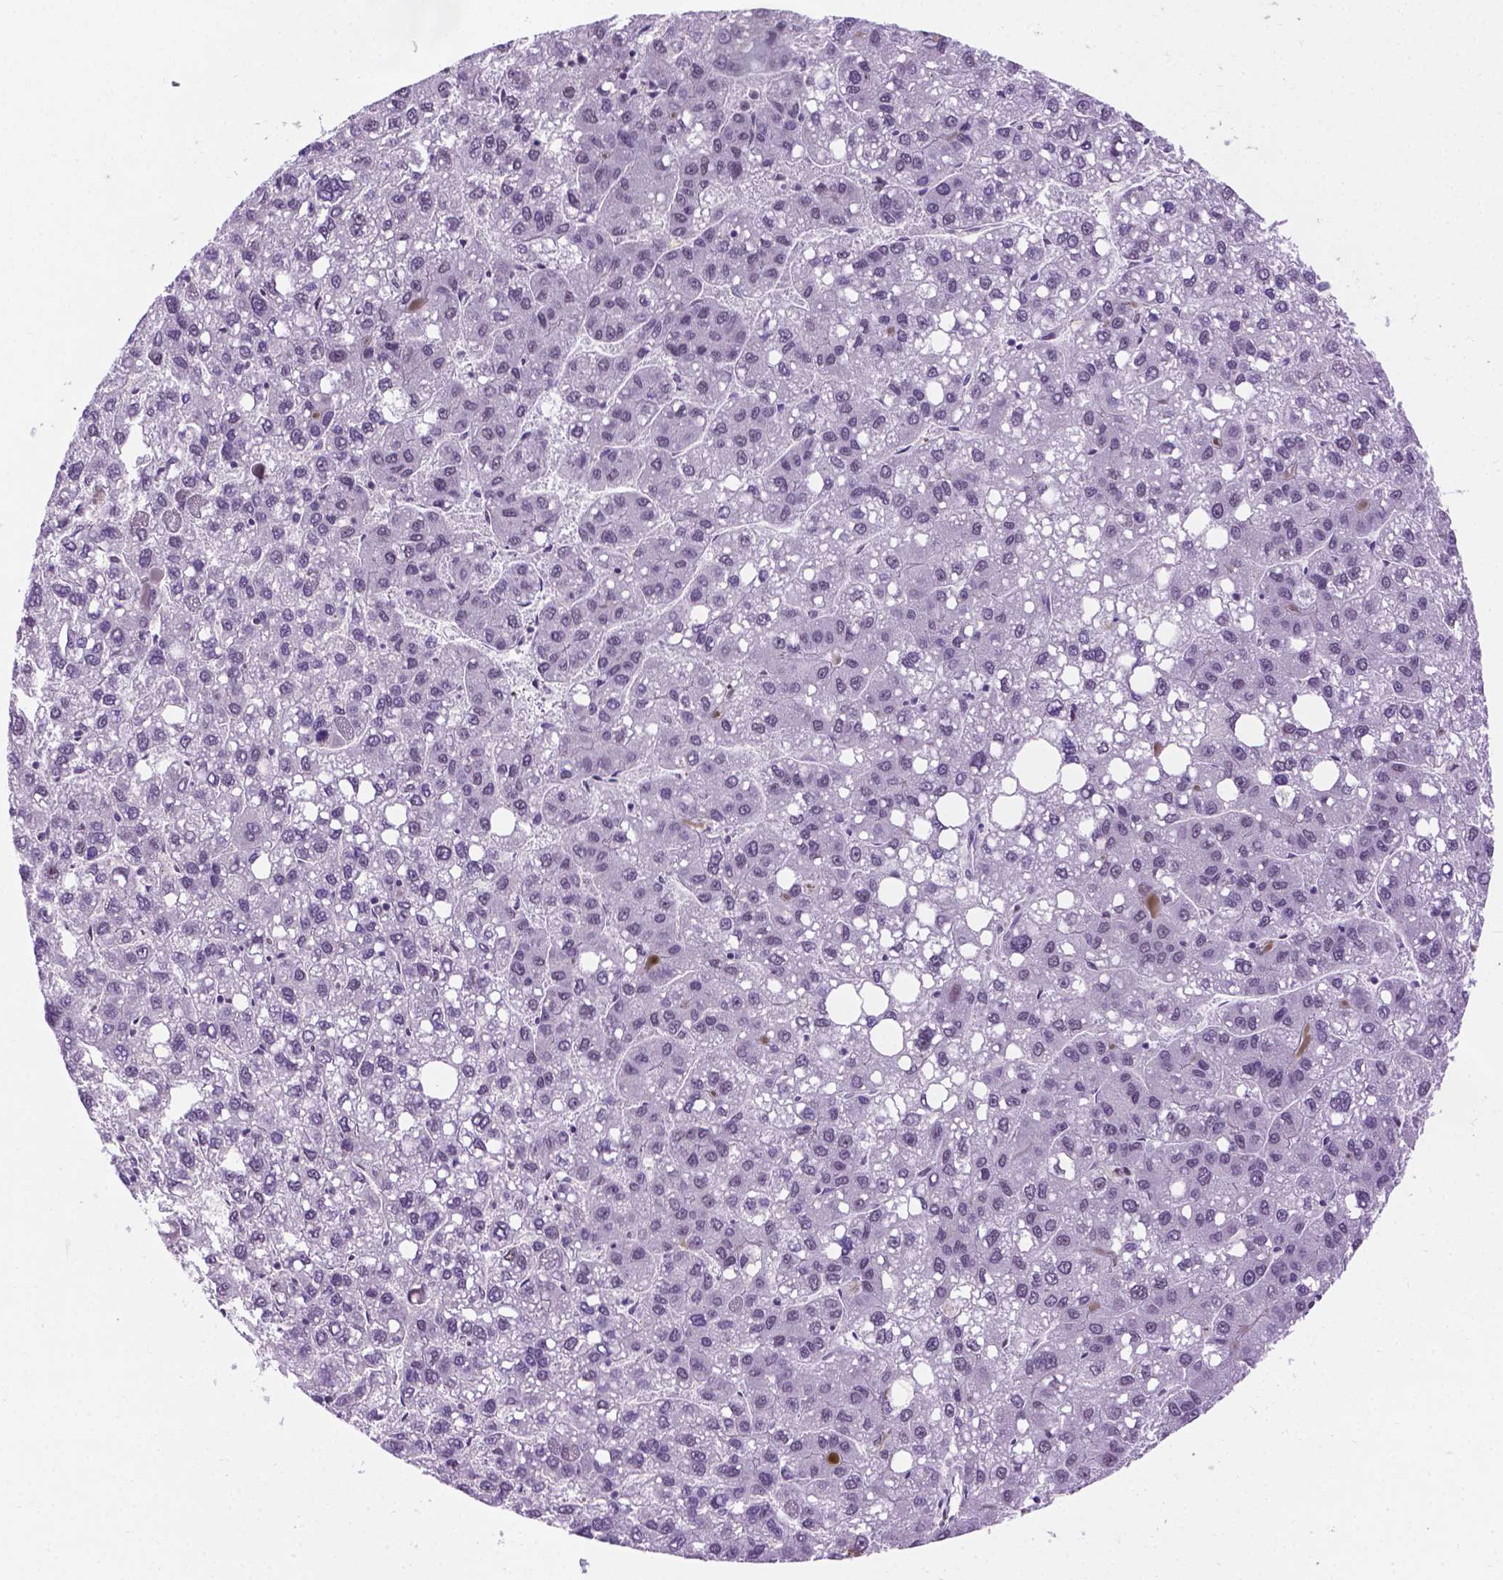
{"staining": {"intensity": "negative", "quantity": "none", "location": "none"}, "tissue": "liver cancer", "cell_type": "Tumor cells", "image_type": "cancer", "snomed": [{"axis": "morphology", "description": "Carcinoma, Hepatocellular, NOS"}, {"axis": "topography", "description": "Liver"}], "caption": "Tumor cells are negative for protein expression in human liver cancer. (DAB (3,3'-diaminobenzidine) IHC, high magnification).", "gene": "ABI2", "patient": {"sex": "female", "age": 82}}